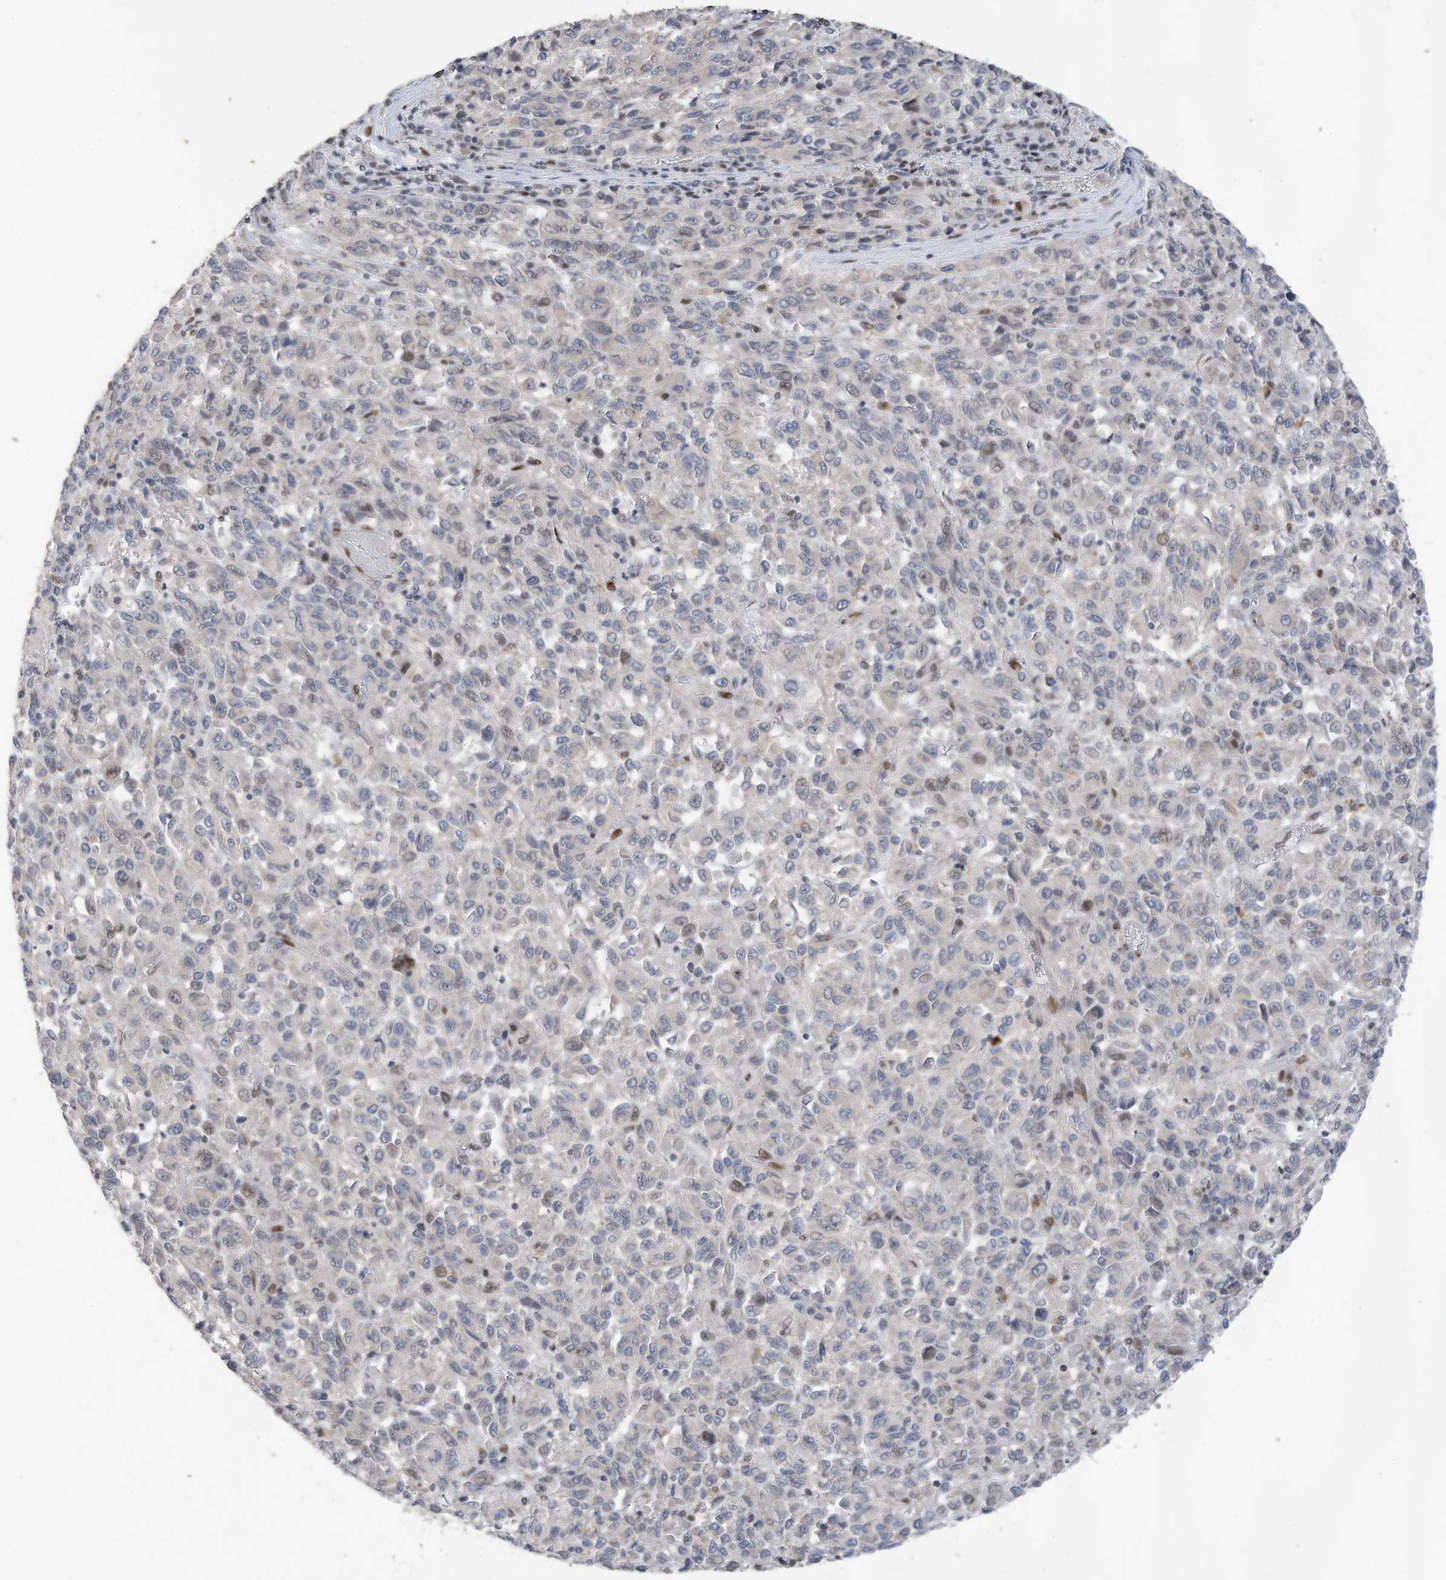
{"staining": {"intensity": "negative", "quantity": "none", "location": "none"}, "tissue": "melanoma", "cell_type": "Tumor cells", "image_type": "cancer", "snomed": [{"axis": "morphology", "description": "Malignant melanoma, Metastatic site"}, {"axis": "topography", "description": "Lung"}], "caption": "The immunohistochemistry (IHC) micrograph has no significant expression in tumor cells of malignant melanoma (metastatic site) tissue.", "gene": "RABL3", "patient": {"sex": "male", "age": 64}}